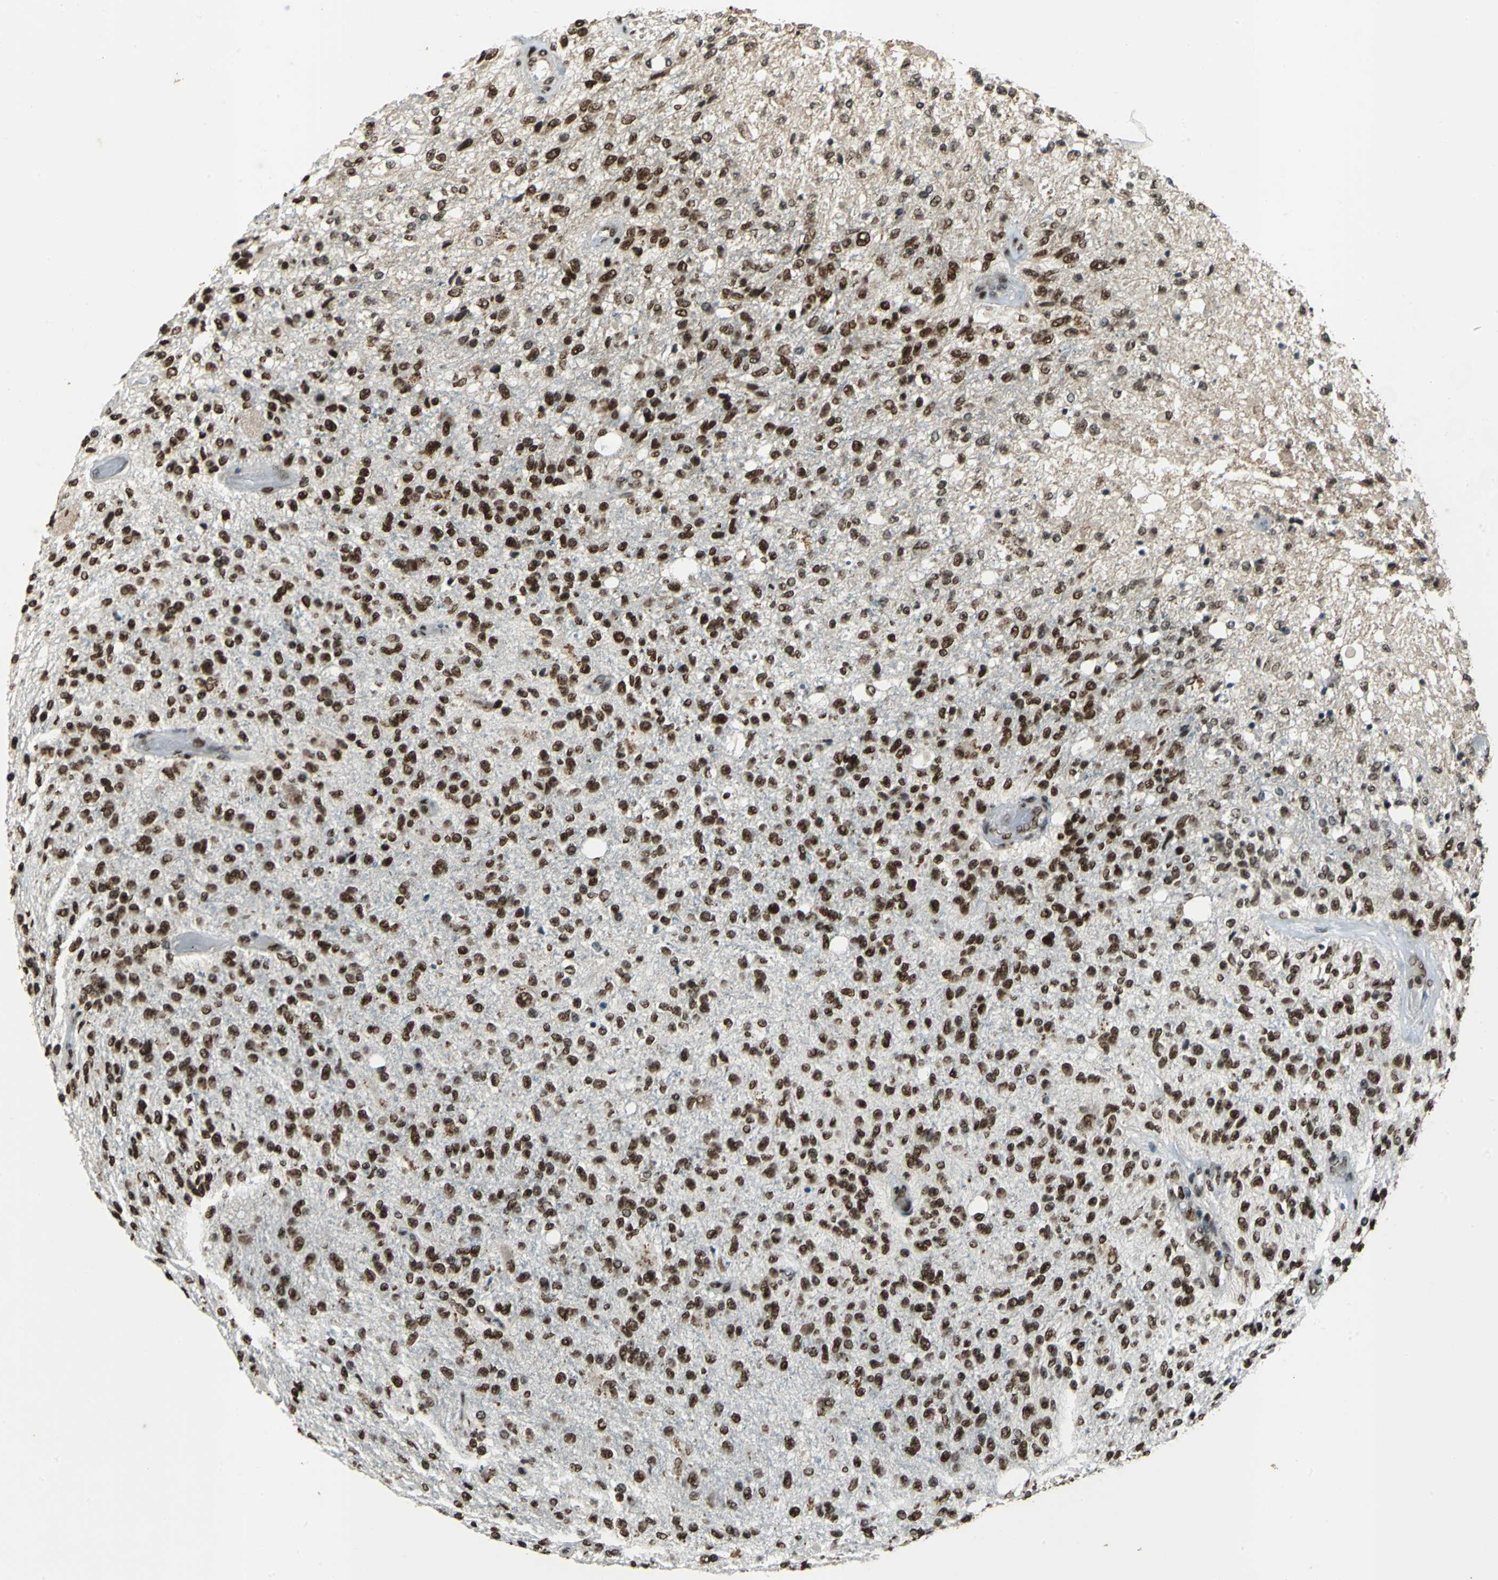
{"staining": {"intensity": "strong", "quantity": ">75%", "location": "nuclear"}, "tissue": "glioma", "cell_type": "Tumor cells", "image_type": "cancer", "snomed": [{"axis": "morphology", "description": "Normal tissue, NOS"}, {"axis": "morphology", "description": "Glioma, malignant, High grade"}, {"axis": "topography", "description": "Cerebral cortex"}], "caption": "Protein expression analysis of high-grade glioma (malignant) displays strong nuclear positivity in approximately >75% of tumor cells. (DAB IHC with brightfield microscopy, high magnification).", "gene": "MTA2", "patient": {"sex": "male", "age": 77}}